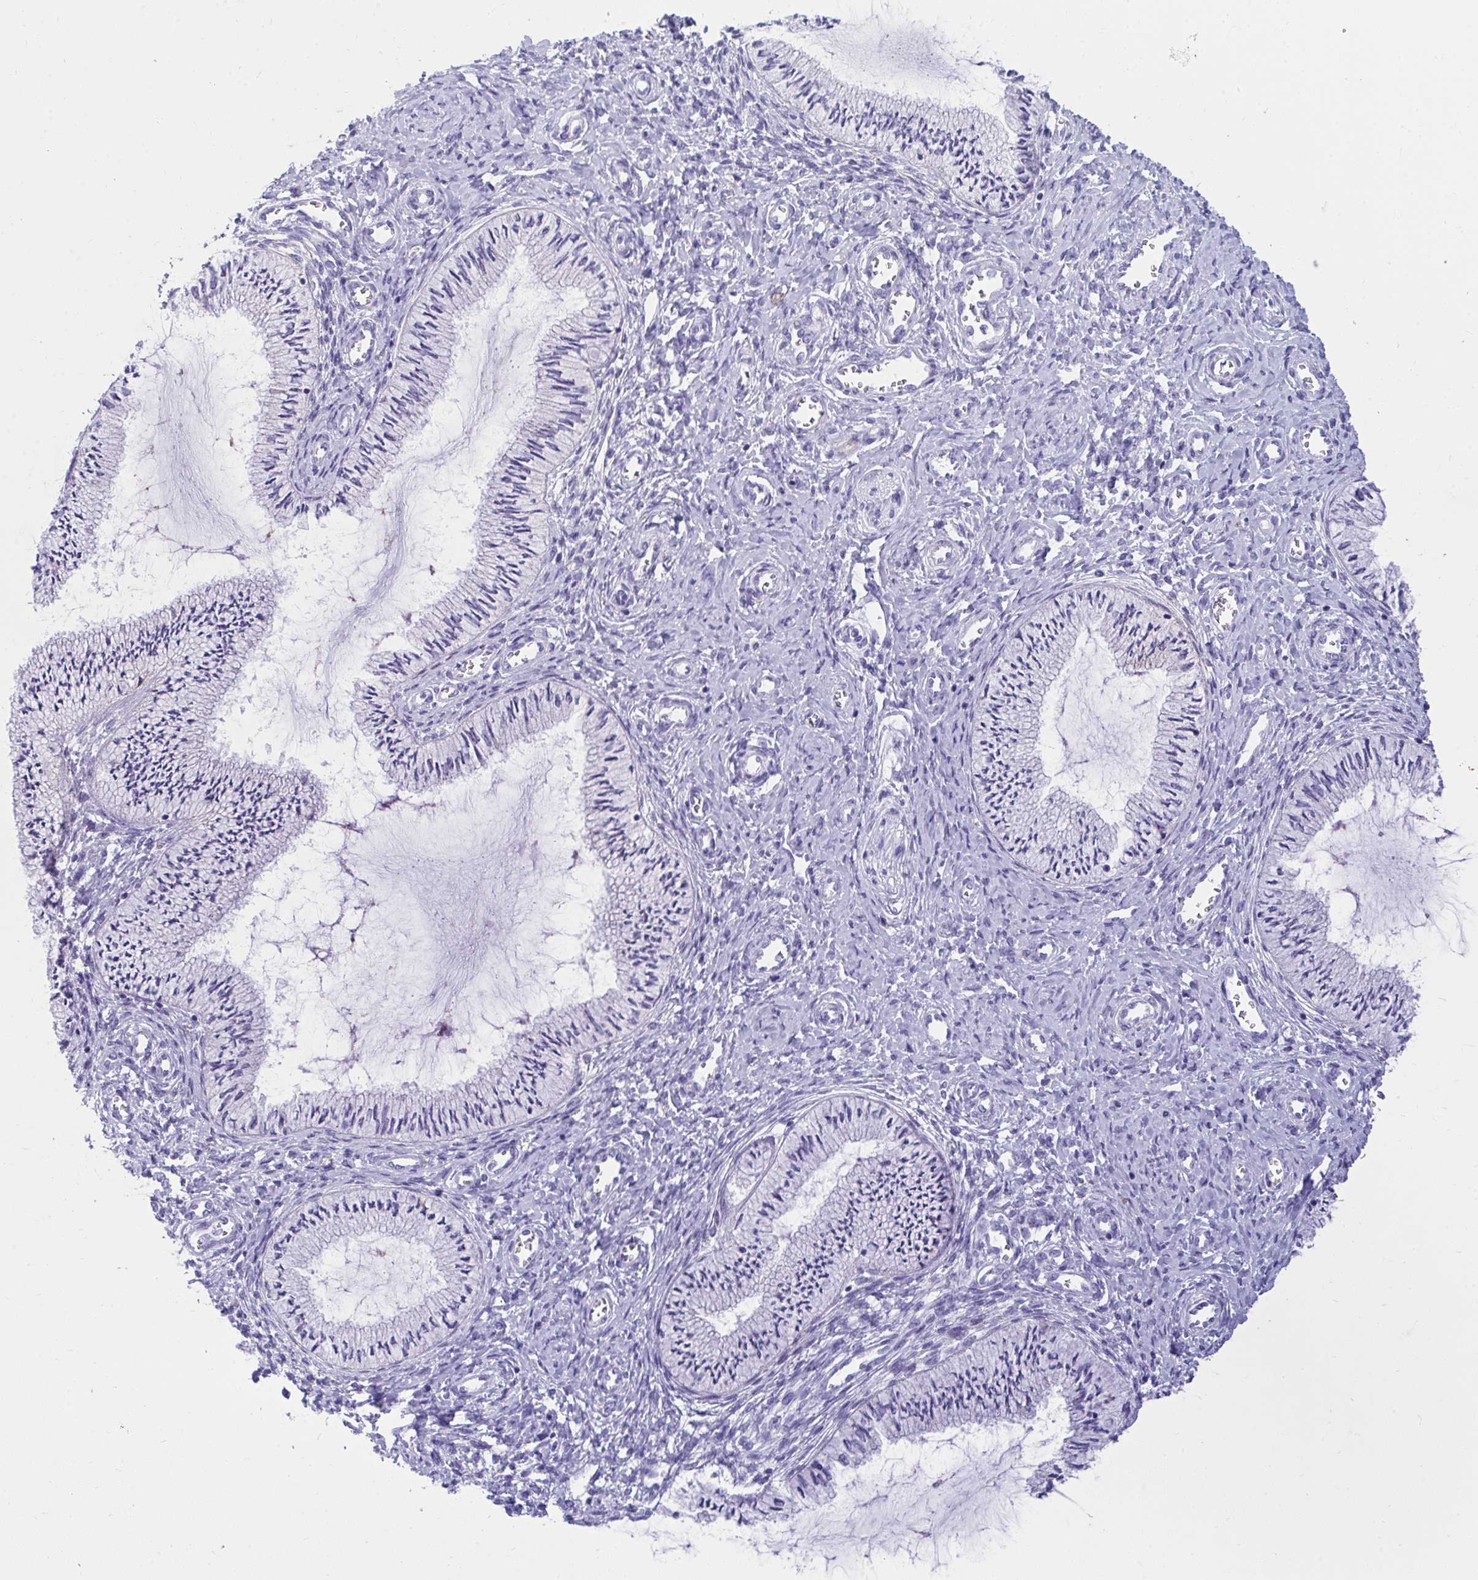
{"staining": {"intensity": "weak", "quantity": "<25%", "location": "cytoplasmic/membranous"}, "tissue": "cervix", "cell_type": "Glandular cells", "image_type": "normal", "snomed": [{"axis": "morphology", "description": "Normal tissue, NOS"}, {"axis": "topography", "description": "Cervix"}], "caption": "An image of human cervix is negative for staining in glandular cells. Brightfield microscopy of immunohistochemistry stained with DAB (brown) and hematoxylin (blue), captured at high magnification.", "gene": "AIG1", "patient": {"sex": "female", "age": 24}}